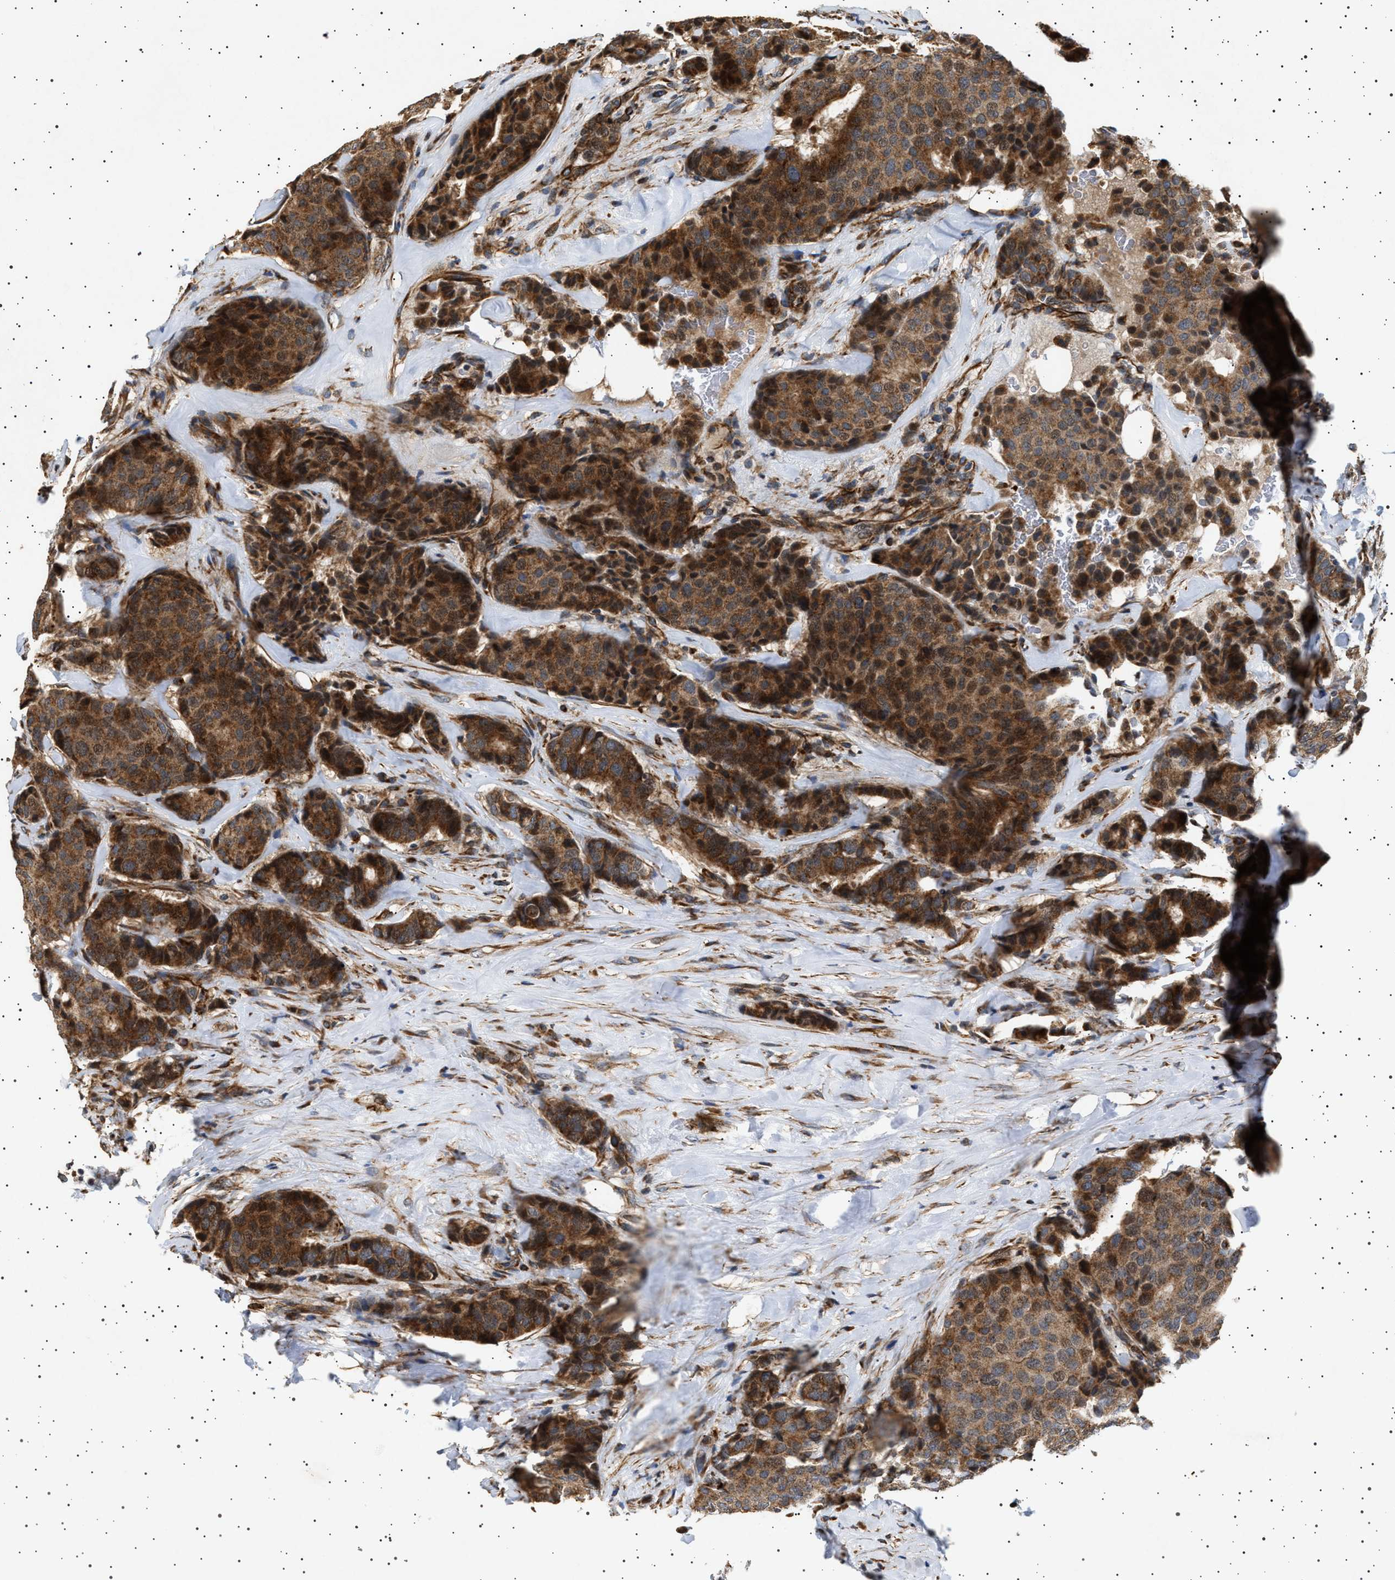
{"staining": {"intensity": "moderate", "quantity": ">75%", "location": "cytoplasmic/membranous"}, "tissue": "breast cancer", "cell_type": "Tumor cells", "image_type": "cancer", "snomed": [{"axis": "morphology", "description": "Duct carcinoma"}, {"axis": "topography", "description": "Breast"}], "caption": "This photomicrograph displays immunohistochemistry staining of human breast cancer (invasive ductal carcinoma), with medium moderate cytoplasmic/membranous staining in approximately >75% of tumor cells.", "gene": "TRUB2", "patient": {"sex": "female", "age": 75}}